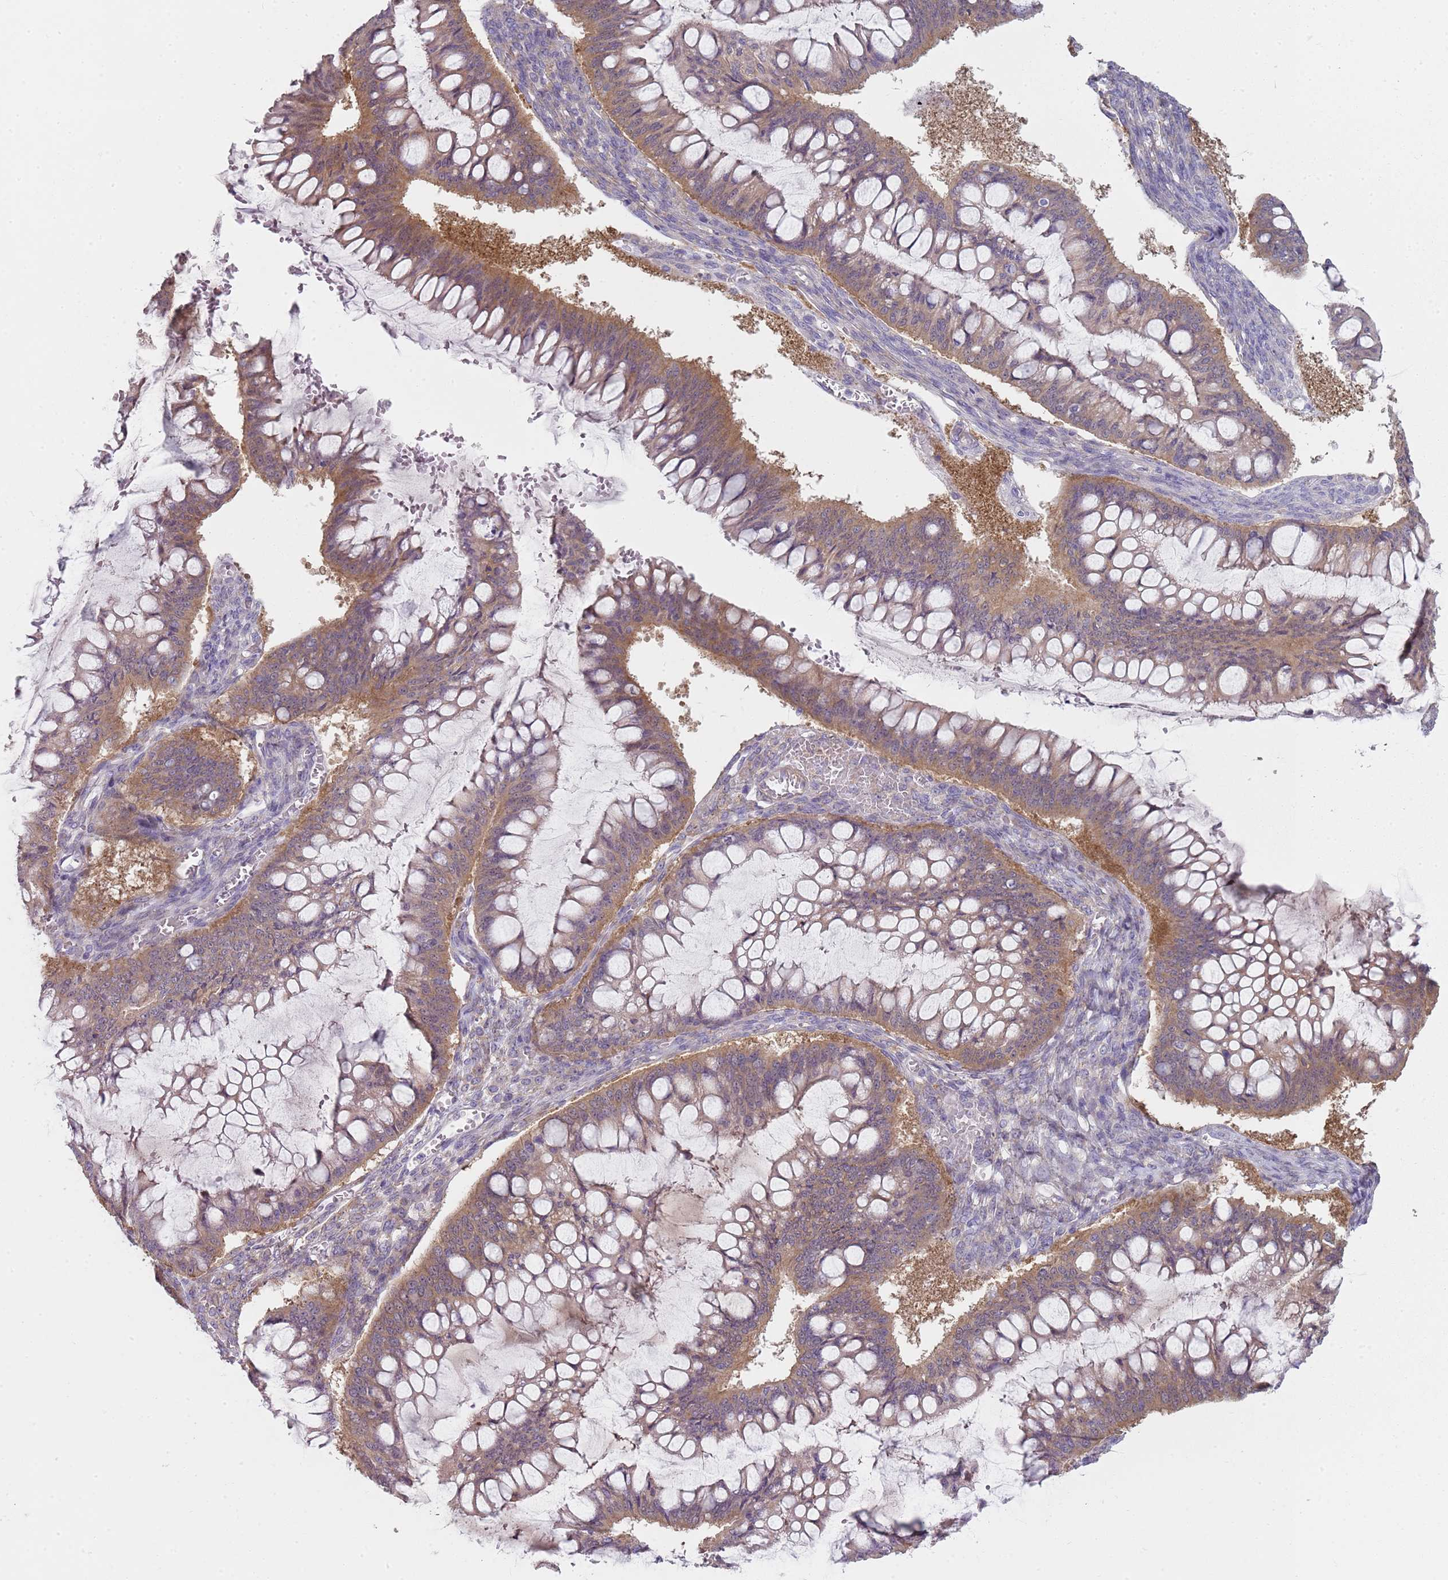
{"staining": {"intensity": "moderate", "quantity": ">75%", "location": "cytoplasmic/membranous"}, "tissue": "ovarian cancer", "cell_type": "Tumor cells", "image_type": "cancer", "snomed": [{"axis": "morphology", "description": "Cystadenocarcinoma, mucinous, NOS"}, {"axis": "topography", "description": "Ovary"}], "caption": "This micrograph shows IHC staining of human ovarian mucinous cystadenocarcinoma, with medium moderate cytoplasmic/membranous expression in about >75% of tumor cells.", "gene": "SLC26A6", "patient": {"sex": "female", "age": 73}}